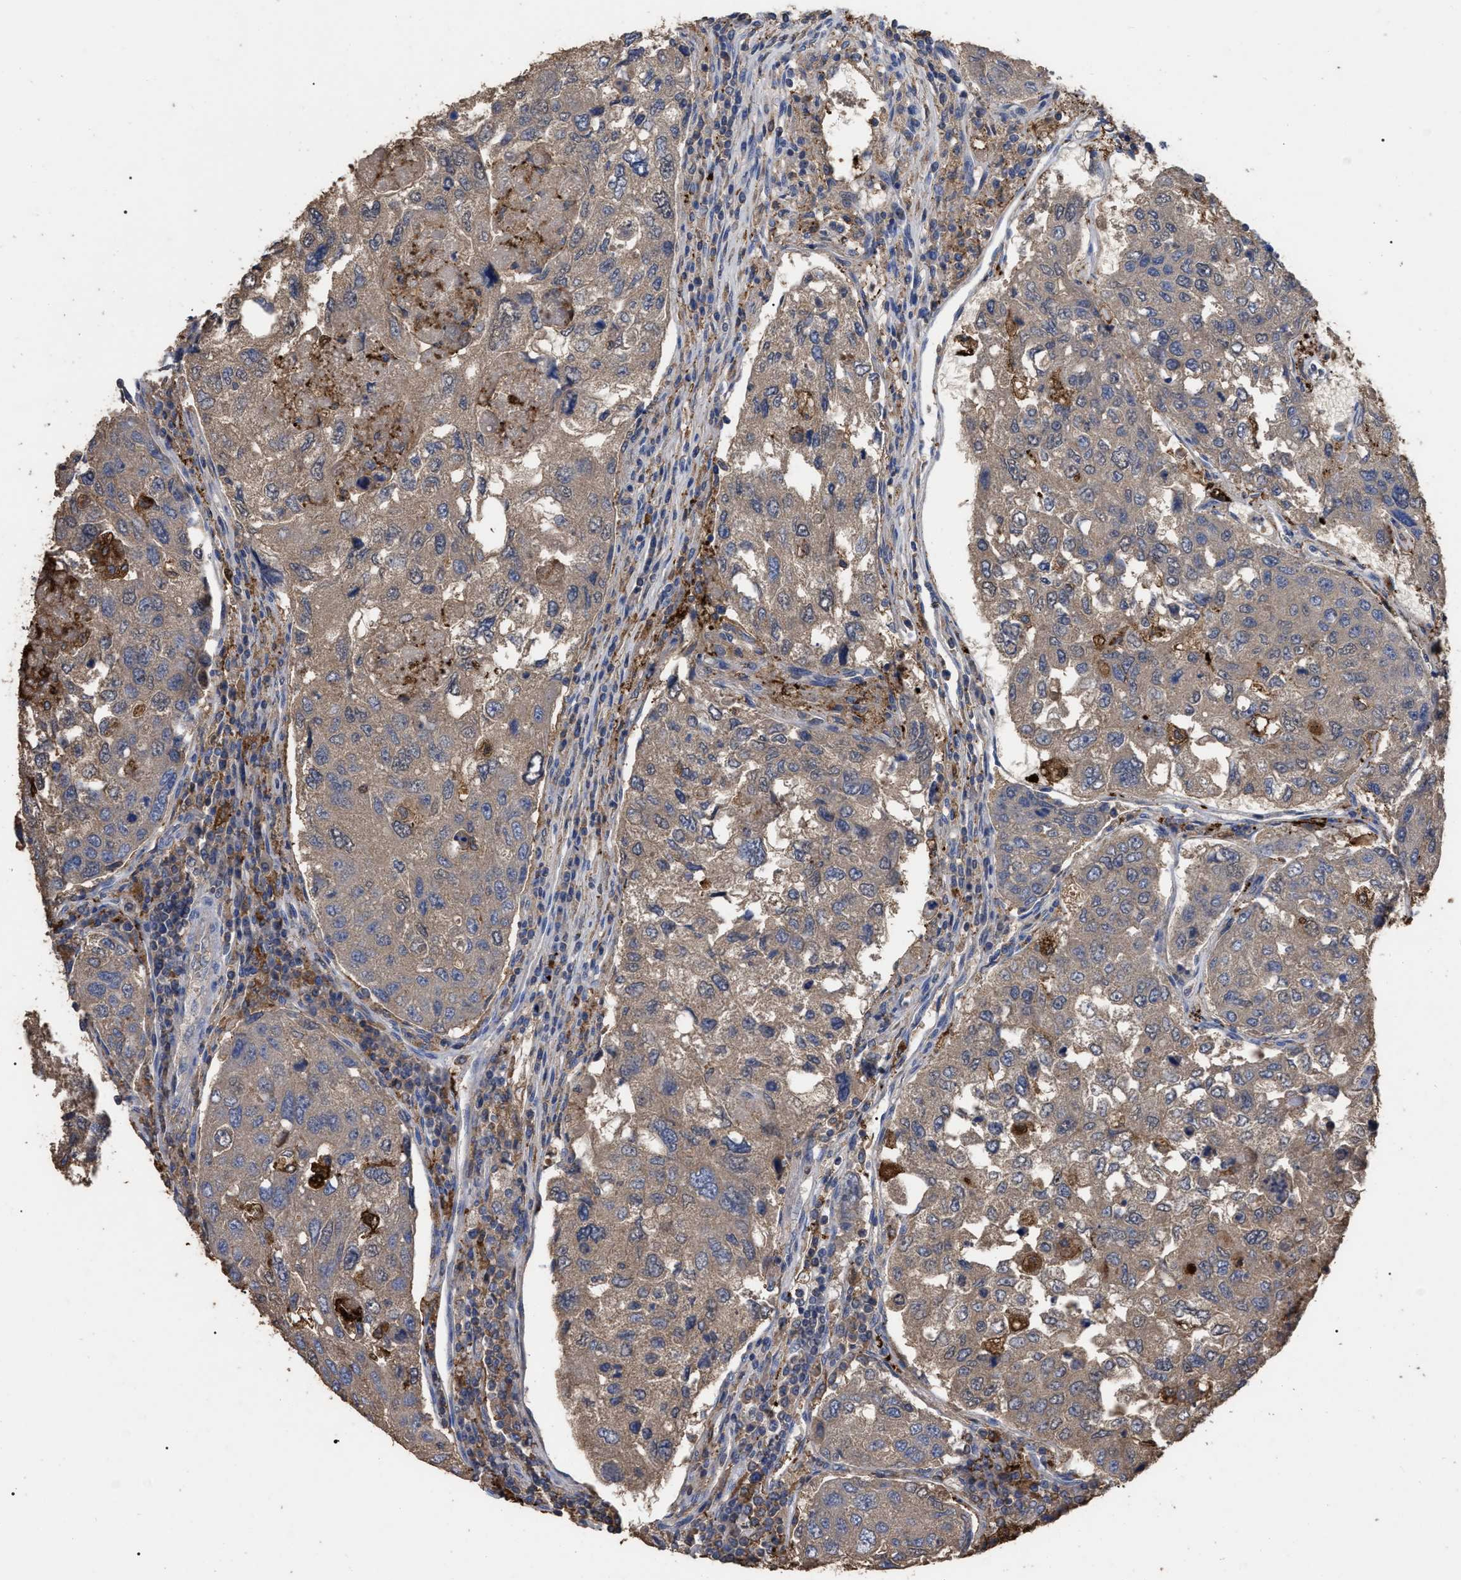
{"staining": {"intensity": "moderate", "quantity": "25%-75%", "location": "cytoplasmic/membranous"}, "tissue": "urothelial cancer", "cell_type": "Tumor cells", "image_type": "cancer", "snomed": [{"axis": "morphology", "description": "Urothelial carcinoma, High grade"}, {"axis": "topography", "description": "Lymph node"}, {"axis": "topography", "description": "Urinary bladder"}], "caption": "IHC photomicrograph of neoplastic tissue: urothelial carcinoma (high-grade) stained using immunohistochemistry shows medium levels of moderate protein expression localized specifically in the cytoplasmic/membranous of tumor cells, appearing as a cytoplasmic/membranous brown color.", "gene": "GPR179", "patient": {"sex": "male", "age": 51}}